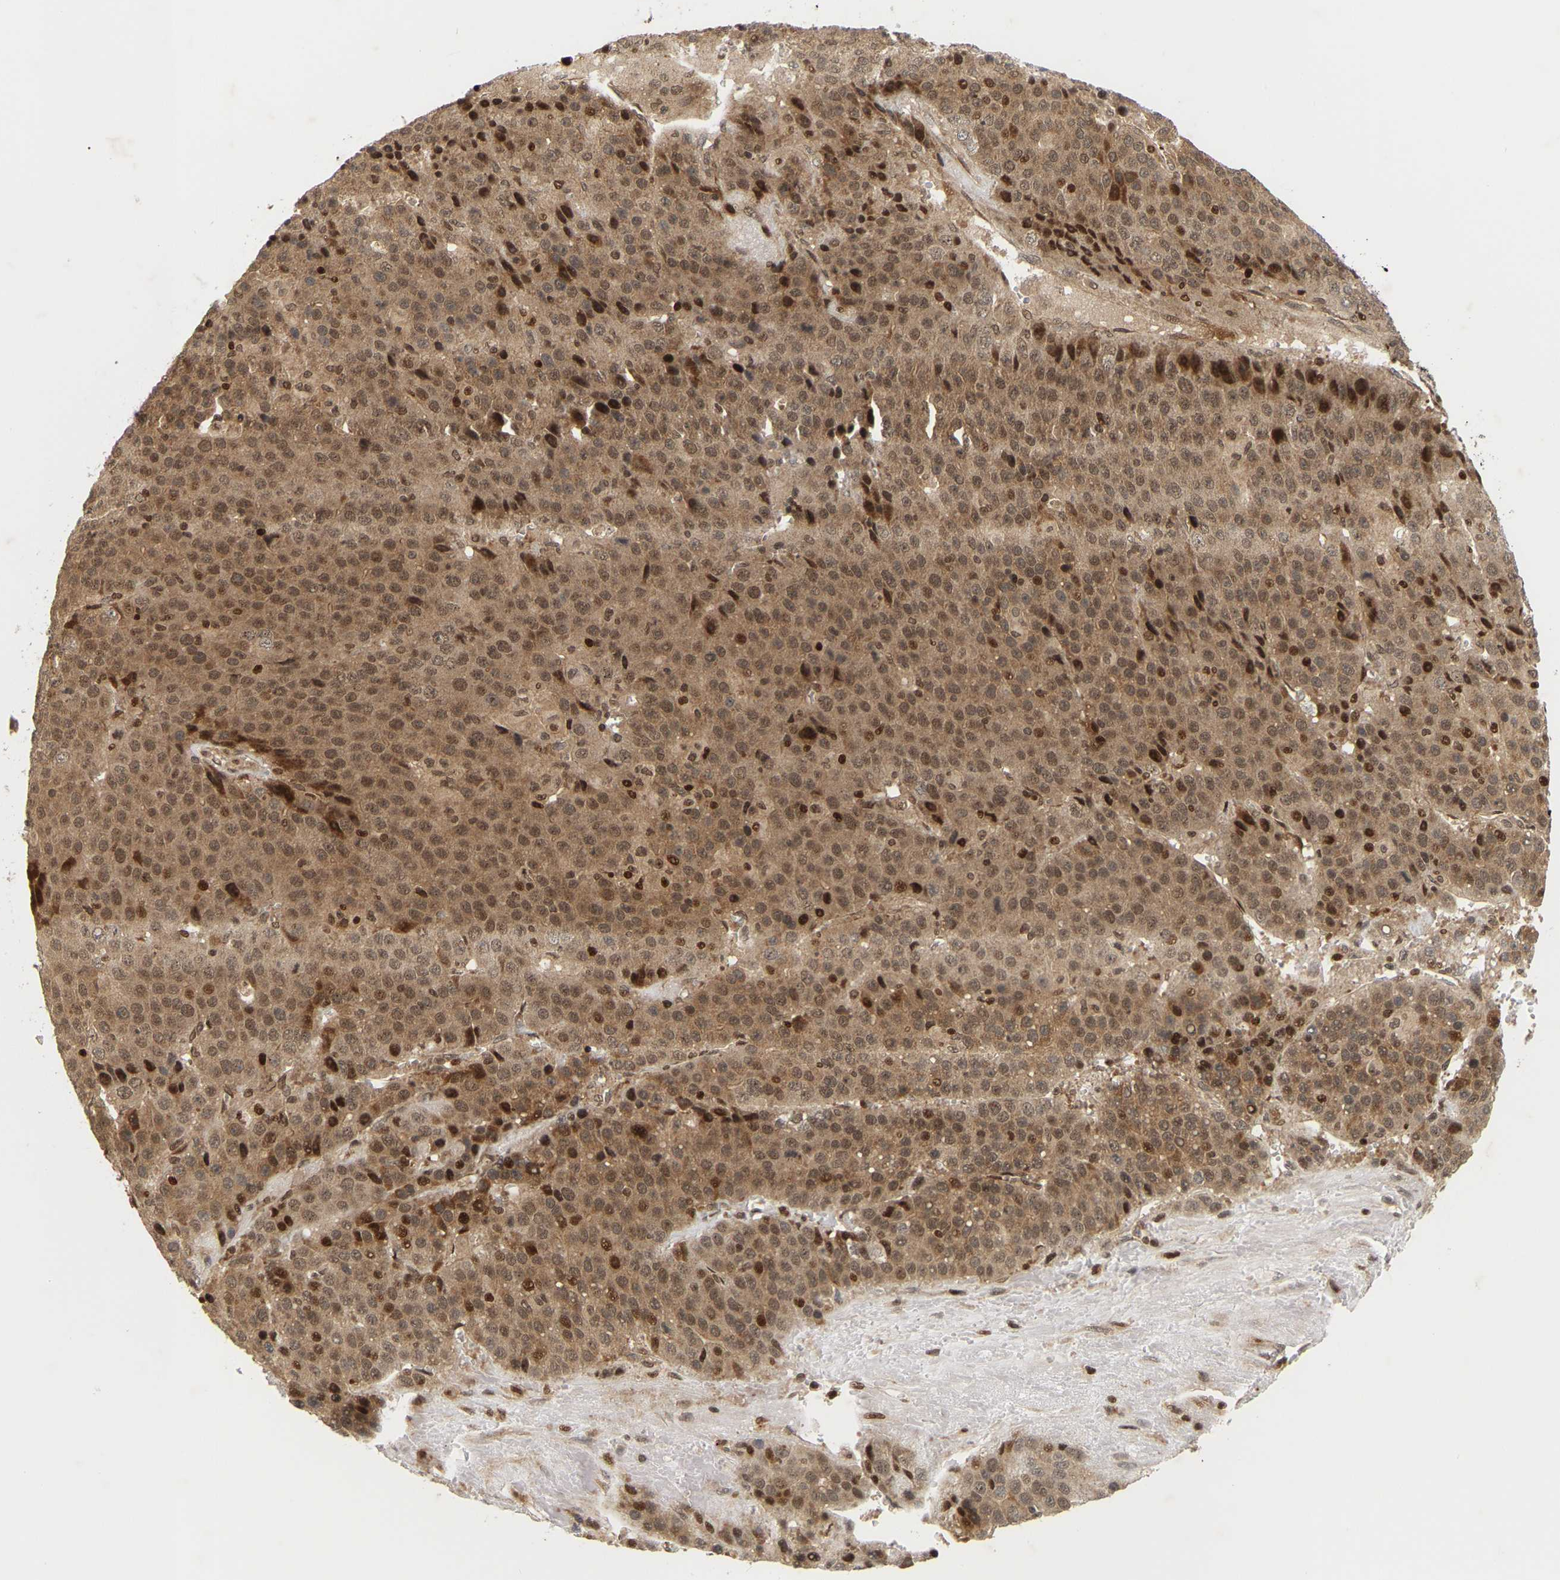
{"staining": {"intensity": "moderate", "quantity": ">75%", "location": "cytoplasmic/membranous,nuclear"}, "tissue": "liver cancer", "cell_type": "Tumor cells", "image_type": "cancer", "snomed": [{"axis": "morphology", "description": "Carcinoma, Hepatocellular, NOS"}, {"axis": "topography", "description": "Liver"}], "caption": "Brown immunohistochemical staining in human liver cancer exhibits moderate cytoplasmic/membranous and nuclear staining in about >75% of tumor cells.", "gene": "NFE2L2", "patient": {"sex": "female", "age": 53}}